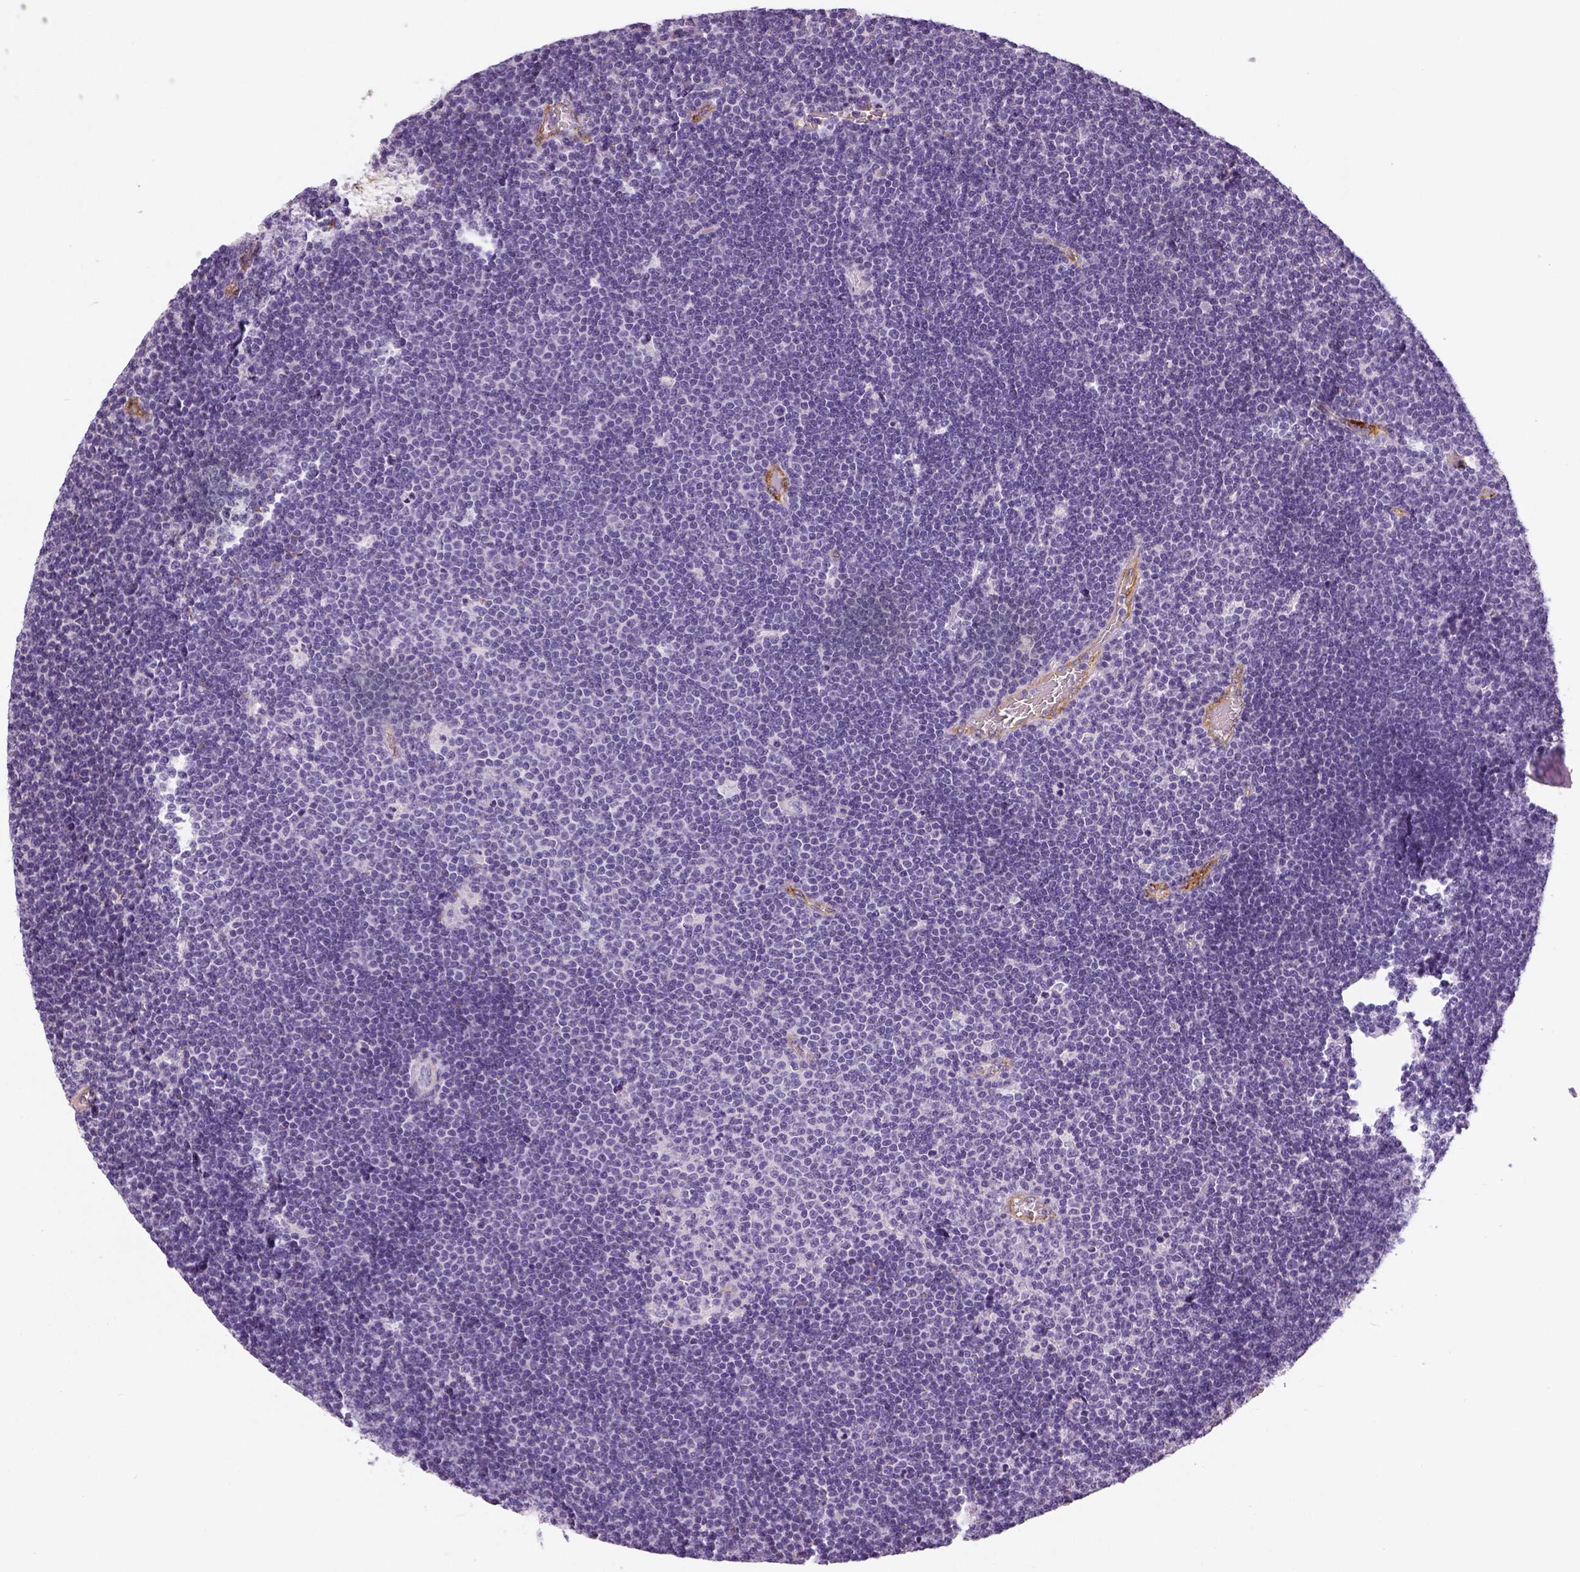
{"staining": {"intensity": "negative", "quantity": "none", "location": "none"}, "tissue": "lymphoma", "cell_type": "Tumor cells", "image_type": "cancer", "snomed": [{"axis": "morphology", "description": "Malignant lymphoma, non-Hodgkin's type, Low grade"}, {"axis": "topography", "description": "Brain"}], "caption": "Image shows no protein positivity in tumor cells of malignant lymphoma, non-Hodgkin's type (low-grade) tissue.", "gene": "TSPAN7", "patient": {"sex": "female", "age": 66}}